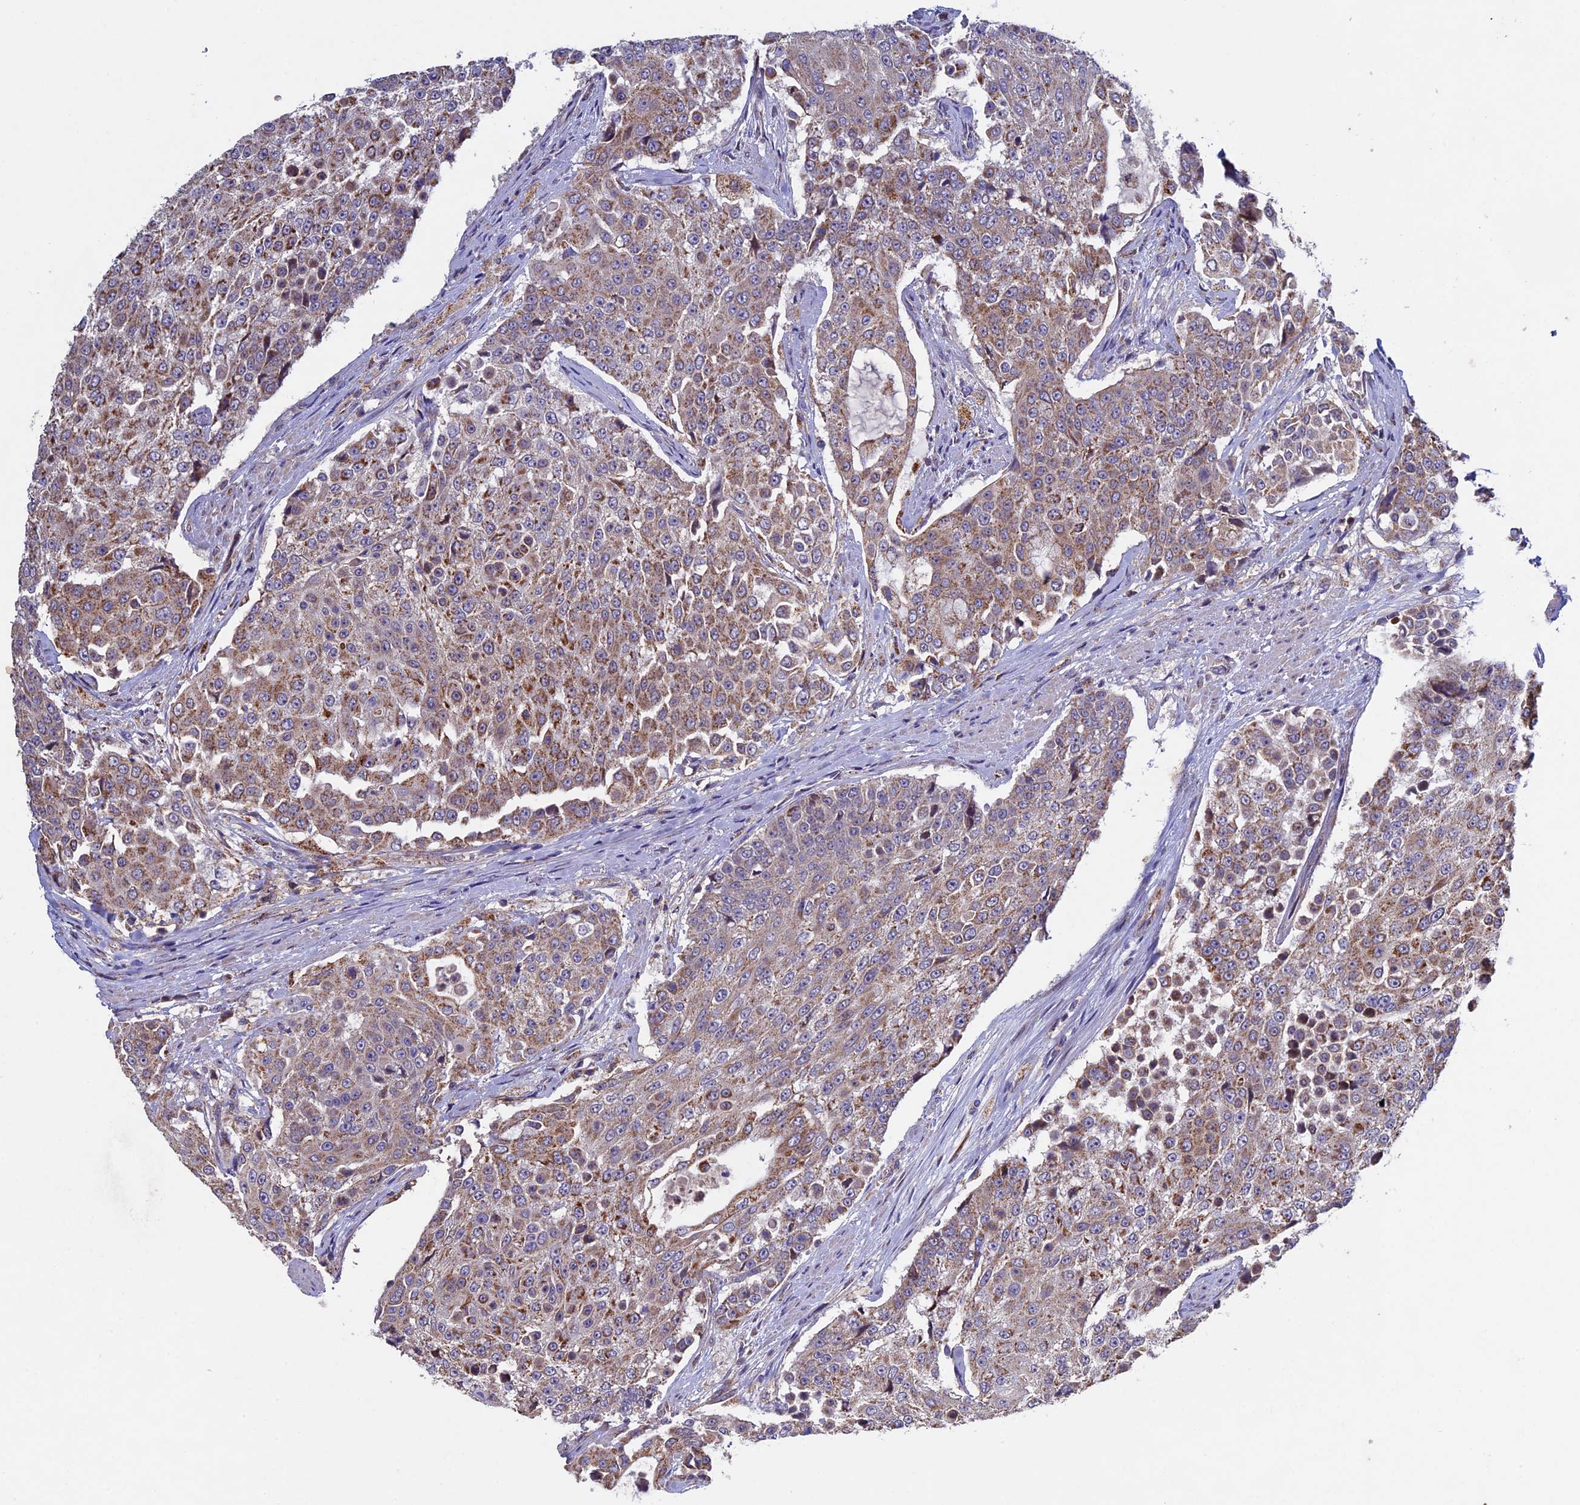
{"staining": {"intensity": "moderate", "quantity": ">75%", "location": "cytoplasmic/membranous"}, "tissue": "urothelial cancer", "cell_type": "Tumor cells", "image_type": "cancer", "snomed": [{"axis": "morphology", "description": "Urothelial carcinoma, High grade"}, {"axis": "topography", "description": "Urinary bladder"}], "caption": "High-magnification brightfield microscopy of urothelial cancer stained with DAB (brown) and counterstained with hematoxylin (blue). tumor cells exhibit moderate cytoplasmic/membranous staining is seen in approximately>75% of cells.", "gene": "RNF17", "patient": {"sex": "female", "age": 63}}